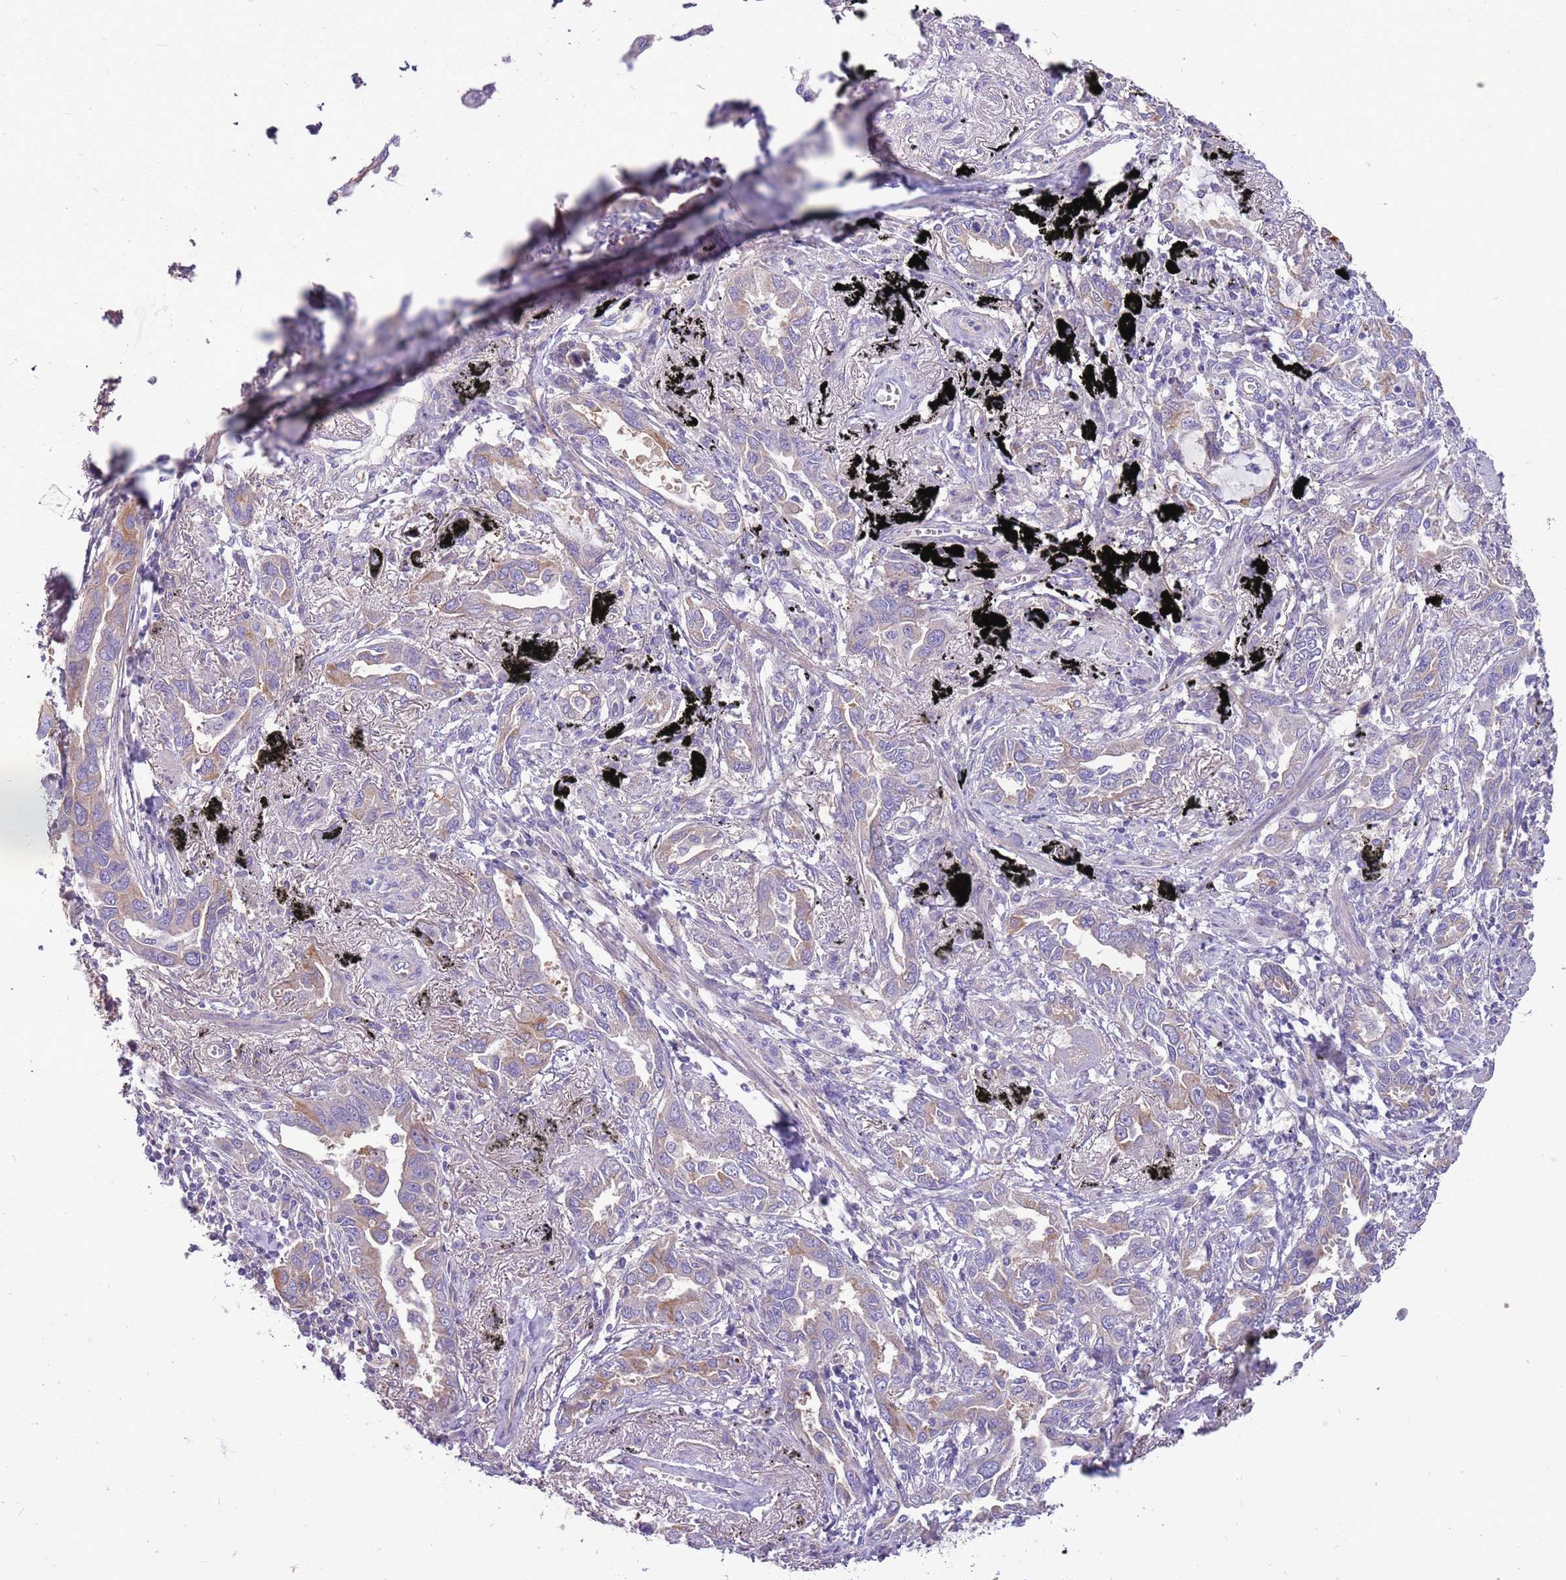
{"staining": {"intensity": "moderate", "quantity": "<25%", "location": "cytoplasmic/membranous"}, "tissue": "lung cancer", "cell_type": "Tumor cells", "image_type": "cancer", "snomed": [{"axis": "morphology", "description": "Adenocarcinoma, NOS"}, {"axis": "topography", "description": "Lung"}], "caption": "Human lung adenocarcinoma stained with a protein marker shows moderate staining in tumor cells.", "gene": "WASHC4", "patient": {"sex": "male", "age": 67}}